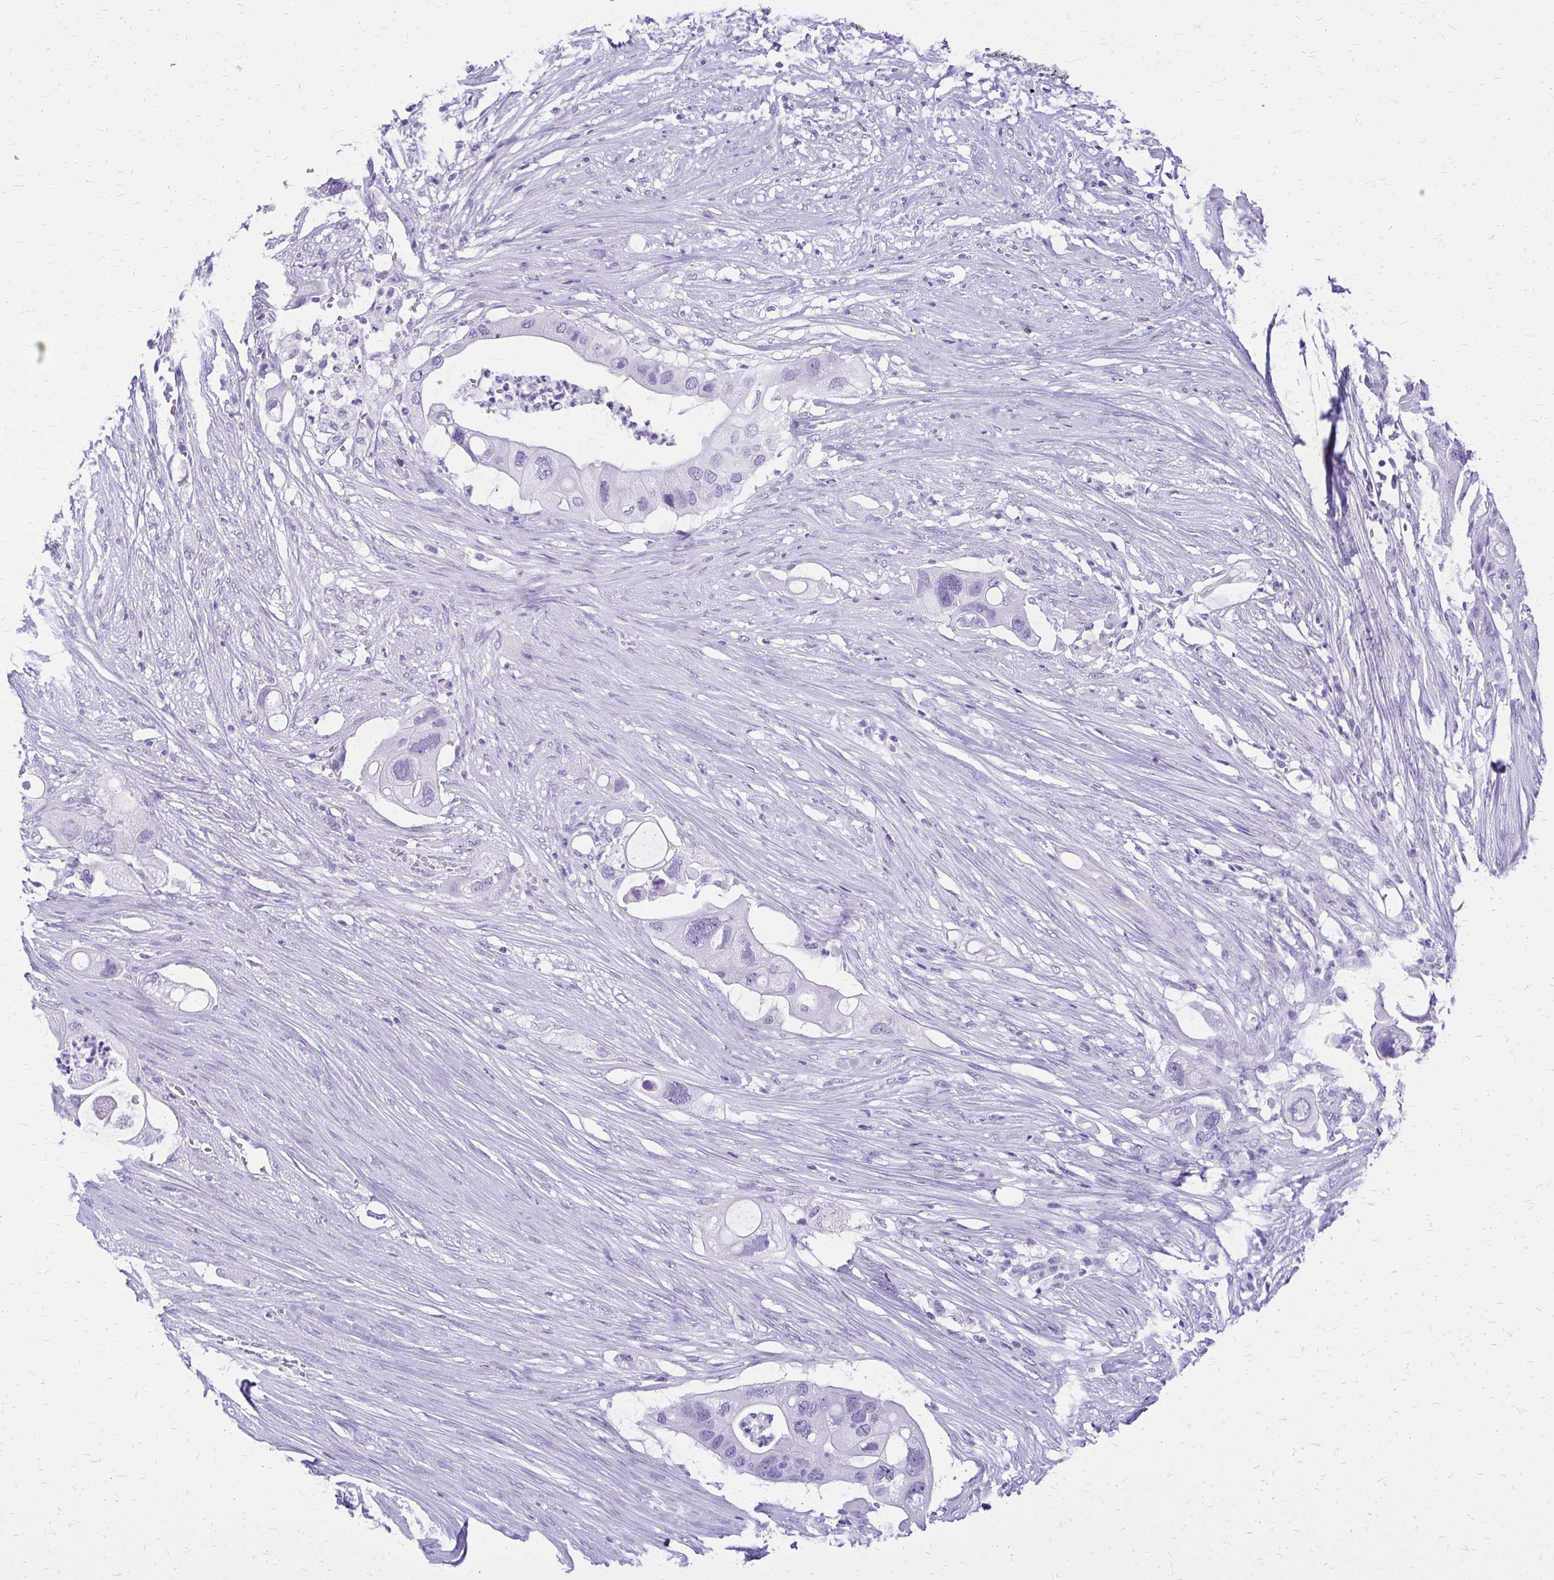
{"staining": {"intensity": "negative", "quantity": "none", "location": "none"}, "tissue": "pancreatic cancer", "cell_type": "Tumor cells", "image_type": "cancer", "snomed": [{"axis": "morphology", "description": "Adenocarcinoma, NOS"}, {"axis": "topography", "description": "Pancreas"}], "caption": "Immunohistochemistry (IHC) of pancreatic cancer reveals no staining in tumor cells.", "gene": "SLC32A1", "patient": {"sex": "female", "age": 72}}